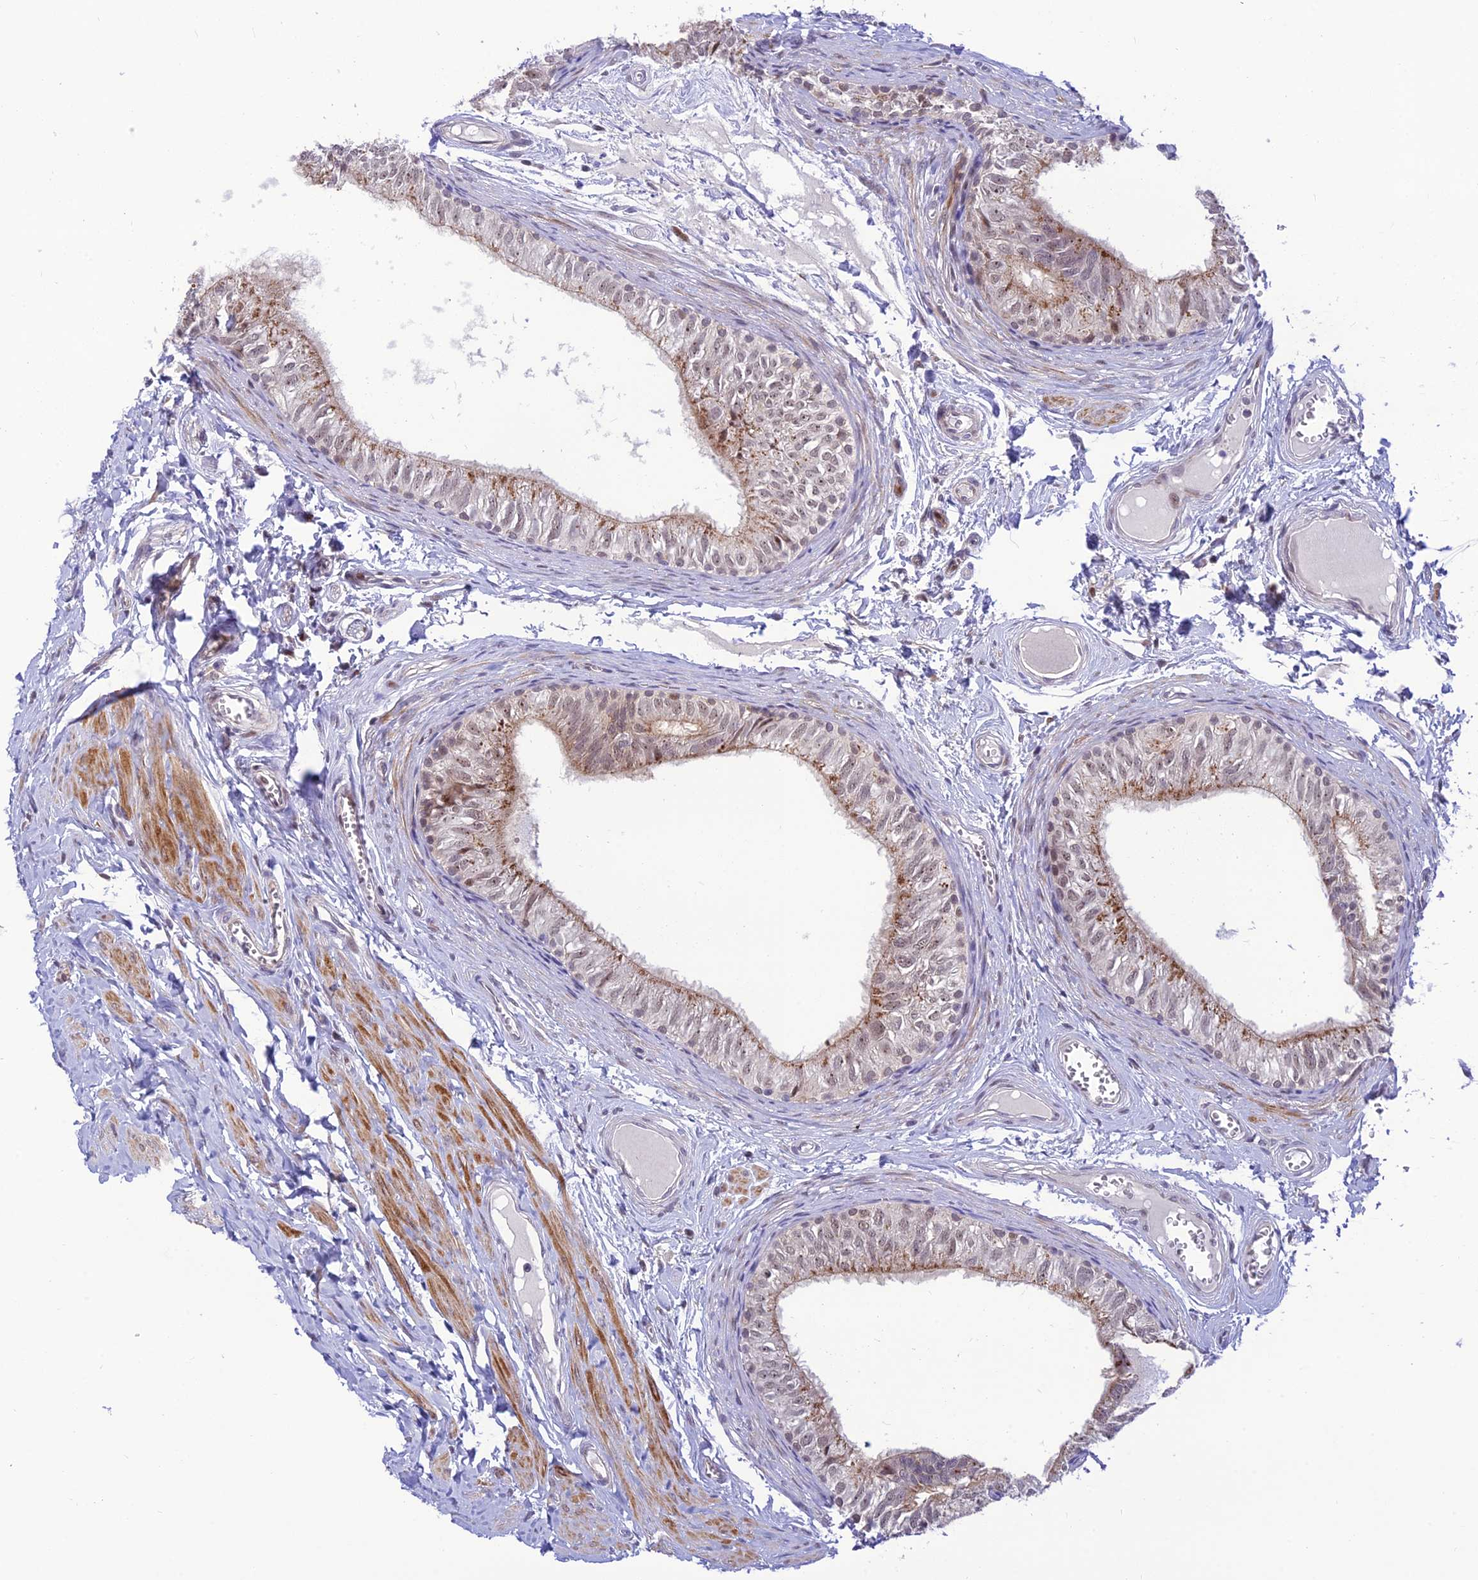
{"staining": {"intensity": "weak", "quantity": "25%-75%", "location": "cytoplasmic/membranous,nuclear"}, "tissue": "epididymis", "cell_type": "Glandular cells", "image_type": "normal", "snomed": [{"axis": "morphology", "description": "Normal tissue, NOS"}, {"axis": "topography", "description": "Epididymis"}], "caption": "High-power microscopy captured an immunohistochemistry photomicrograph of normal epididymis, revealing weak cytoplasmic/membranous,nuclear positivity in about 25%-75% of glandular cells. The staining is performed using DAB brown chromogen to label protein expression. The nuclei are counter-stained blue using hematoxylin.", "gene": "ASPDH", "patient": {"sex": "male", "age": 42}}